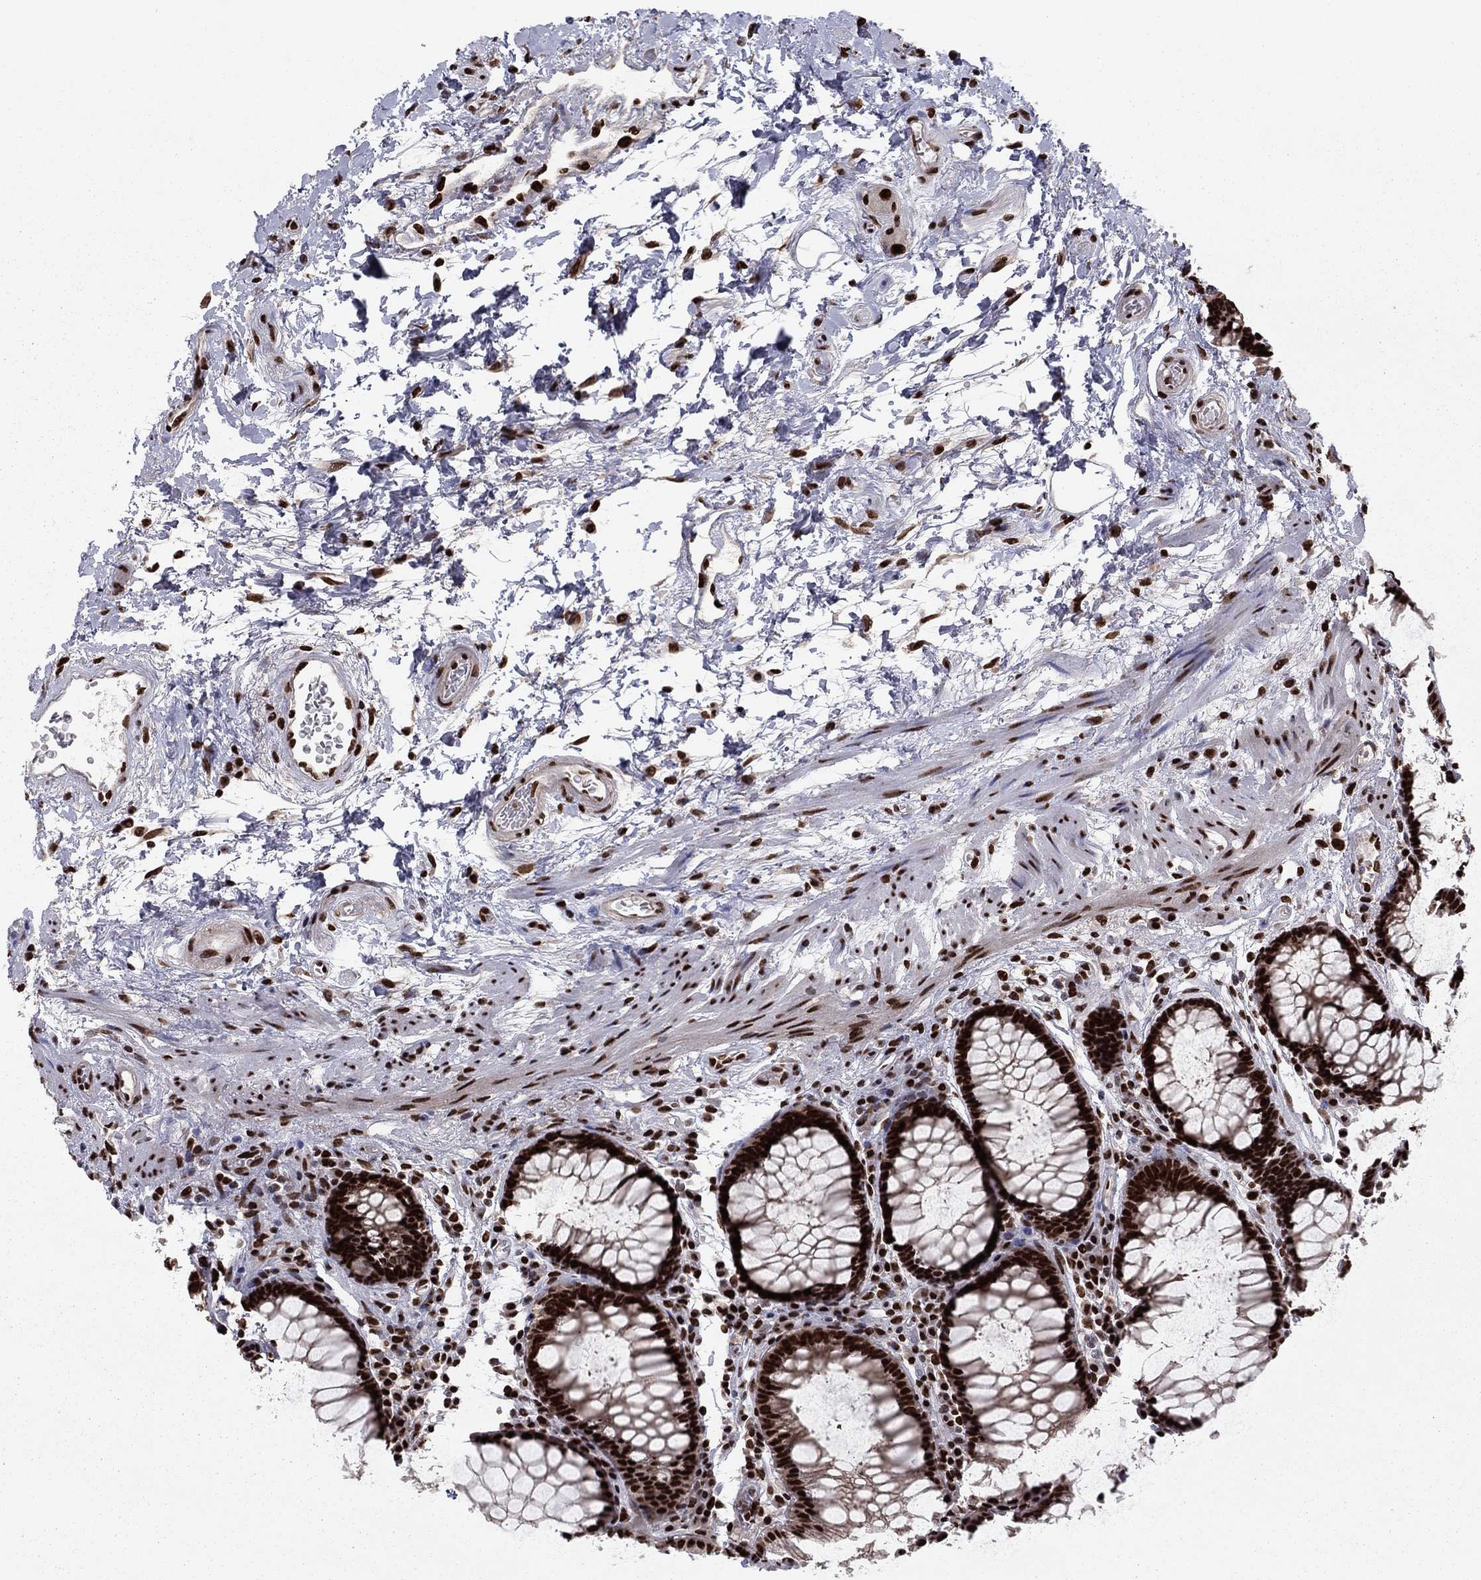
{"staining": {"intensity": "strong", "quantity": ">75%", "location": "nuclear"}, "tissue": "rectum", "cell_type": "Glandular cells", "image_type": "normal", "snomed": [{"axis": "morphology", "description": "Normal tissue, NOS"}, {"axis": "topography", "description": "Rectum"}], "caption": "An image of human rectum stained for a protein exhibits strong nuclear brown staining in glandular cells. (DAB = brown stain, brightfield microscopy at high magnification).", "gene": "USP54", "patient": {"sex": "female", "age": 68}}